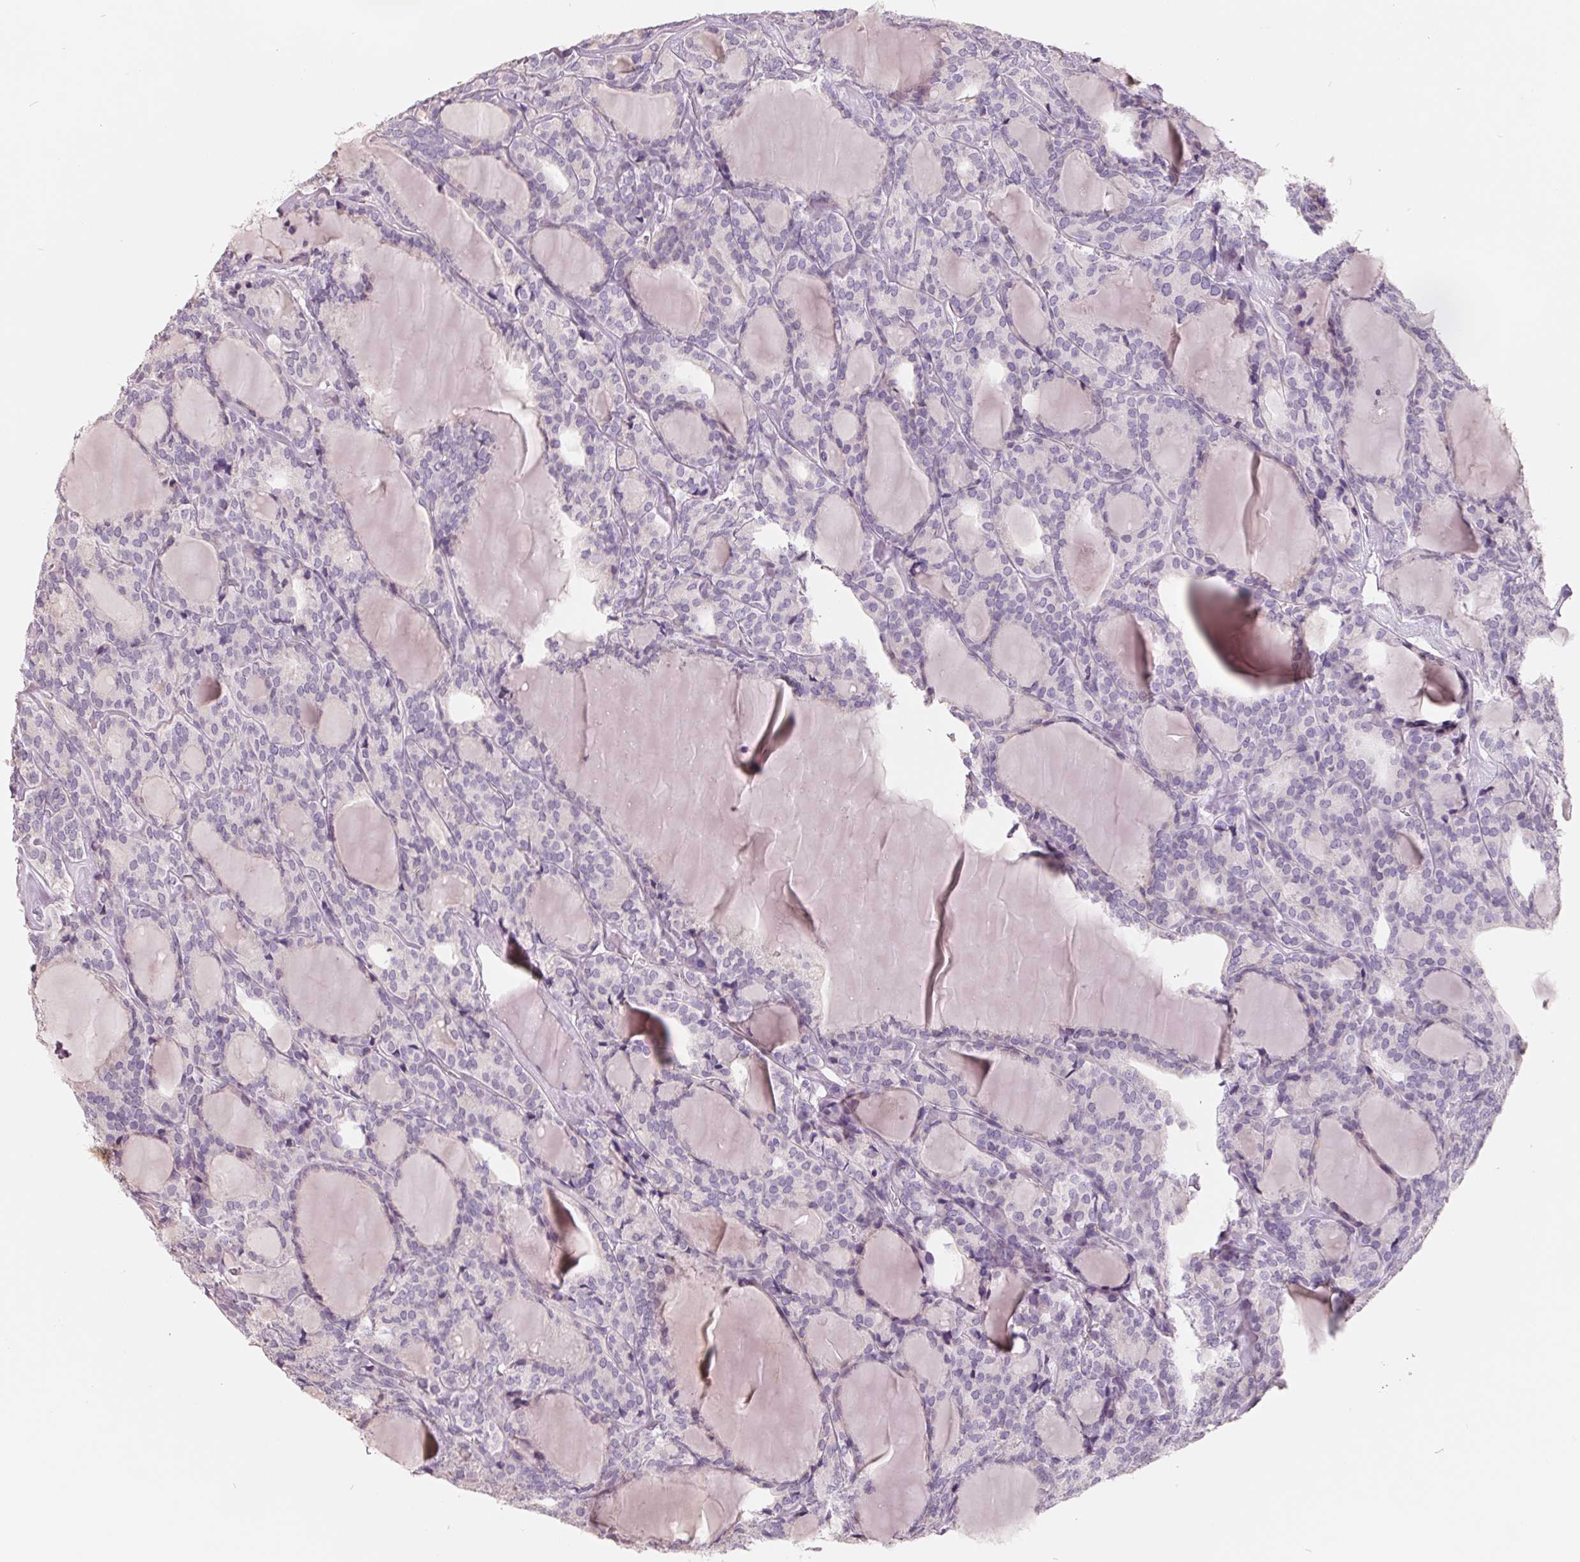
{"staining": {"intensity": "negative", "quantity": "none", "location": "none"}, "tissue": "thyroid cancer", "cell_type": "Tumor cells", "image_type": "cancer", "snomed": [{"axis": "morphology", "description": "Follicular adenoma carcinoma, NOS"}, {"axis": "topography", "description": "Thyroid gland"}], "caption": "Human thyroid cancer (follicular adenoma carcinoma) stained for a protein using immunohistochemistry demonstrates no staining in tumor cells.", "gene": "FTCD", "patient": {"sex": "male", "age": 74}}